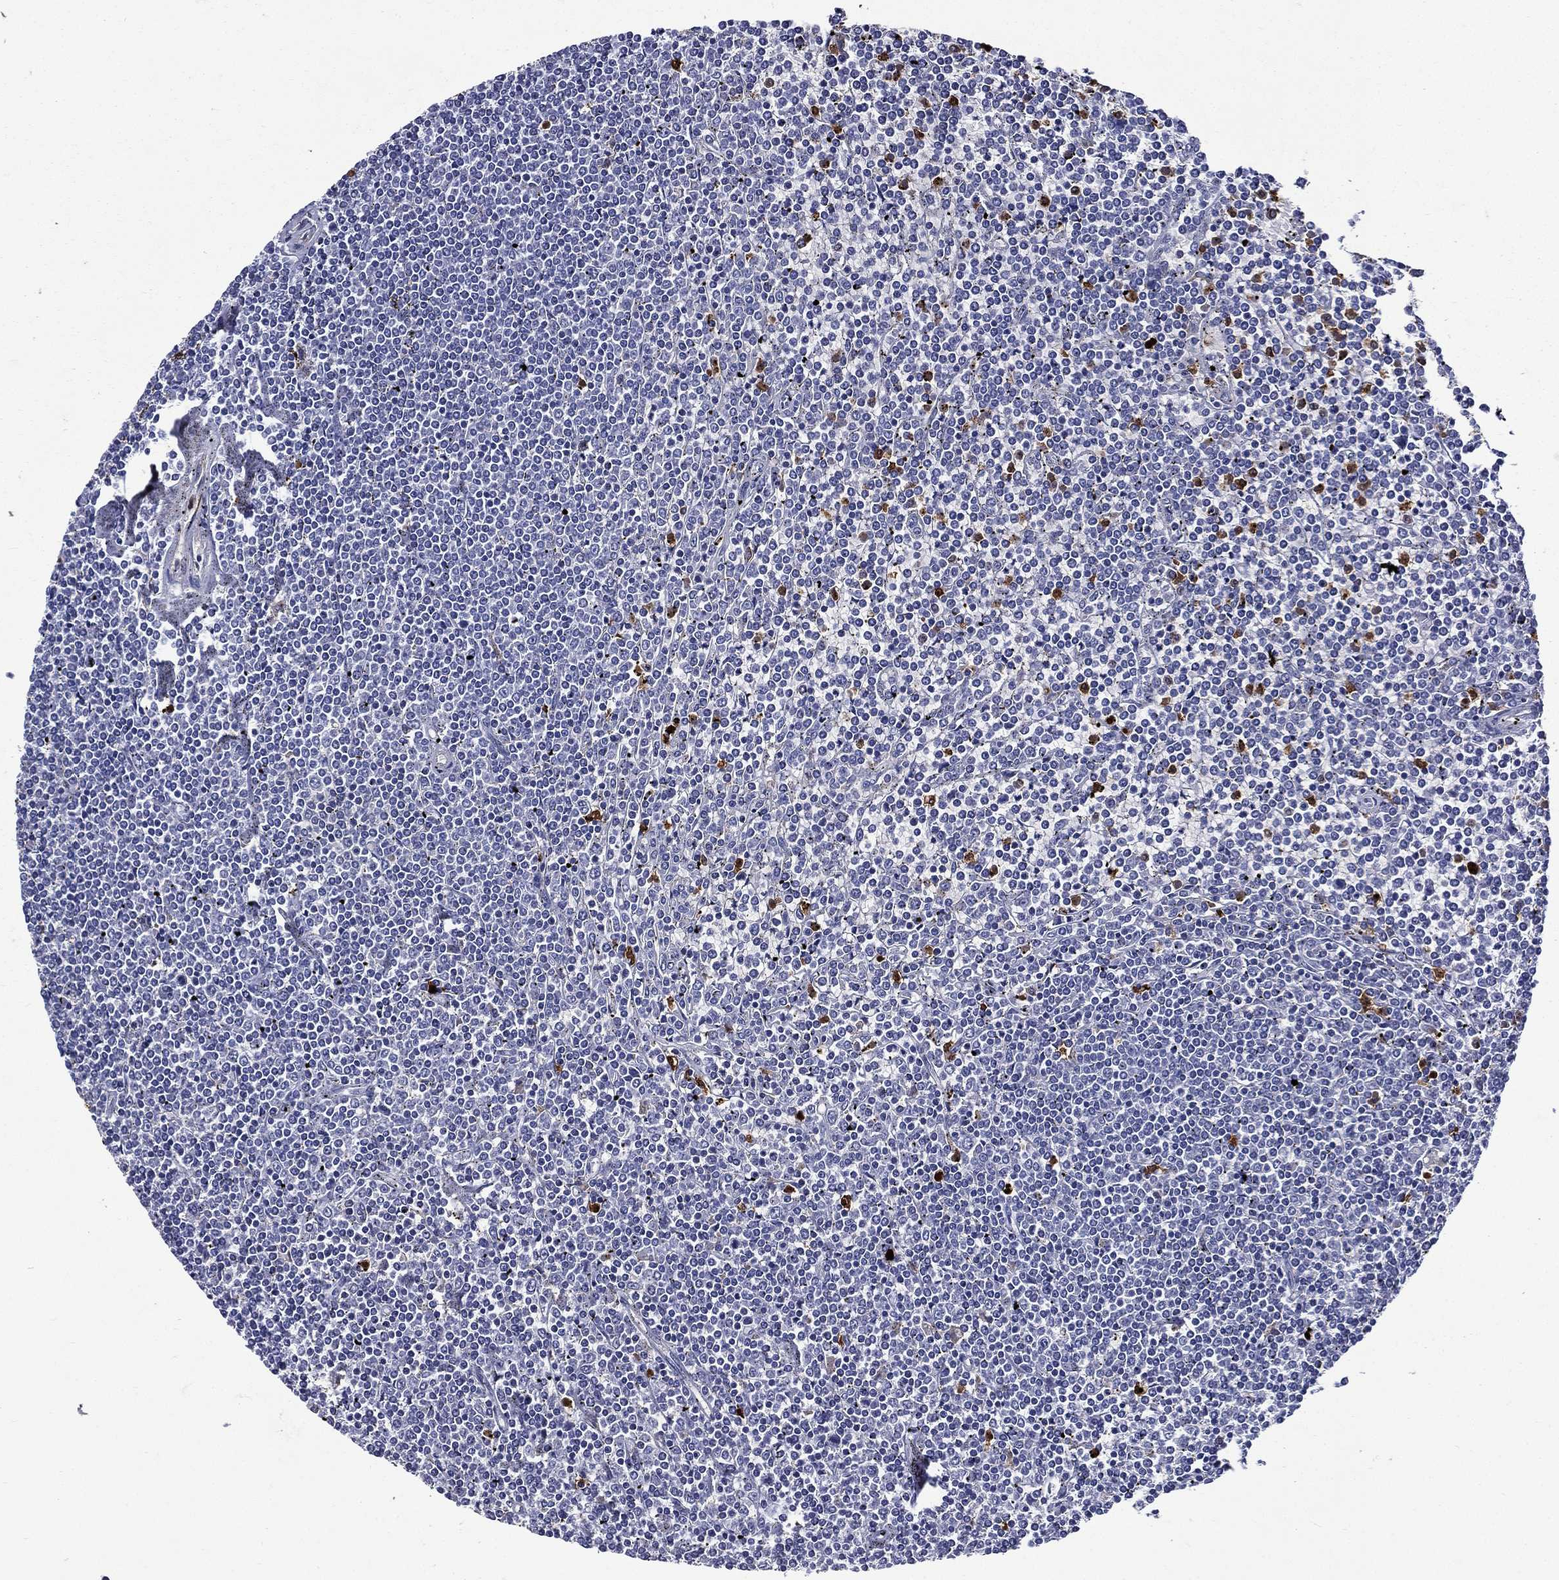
{"staining": {"intensity": "negative", "quantity": "none", "location": "none"}, "tissue": "lymphoma", "cell_type": "Tumor cells", "image_type": "cancer", "snomed": [{"axis": "morphology", "description": "Malignant lymphoma, non-Hodgkin's type, Low grade"}, {"axis": "topography", "description": "Spleen"}], "caption": "Low-grade malignant lymphoma, non-Hodgkin's type was stained to show a protein in brown. There is no significant staining in tumor cells. Nuclei are stained in blue.", "gene": "GPR171", "patient": {"sex": "female", "age": 19}}